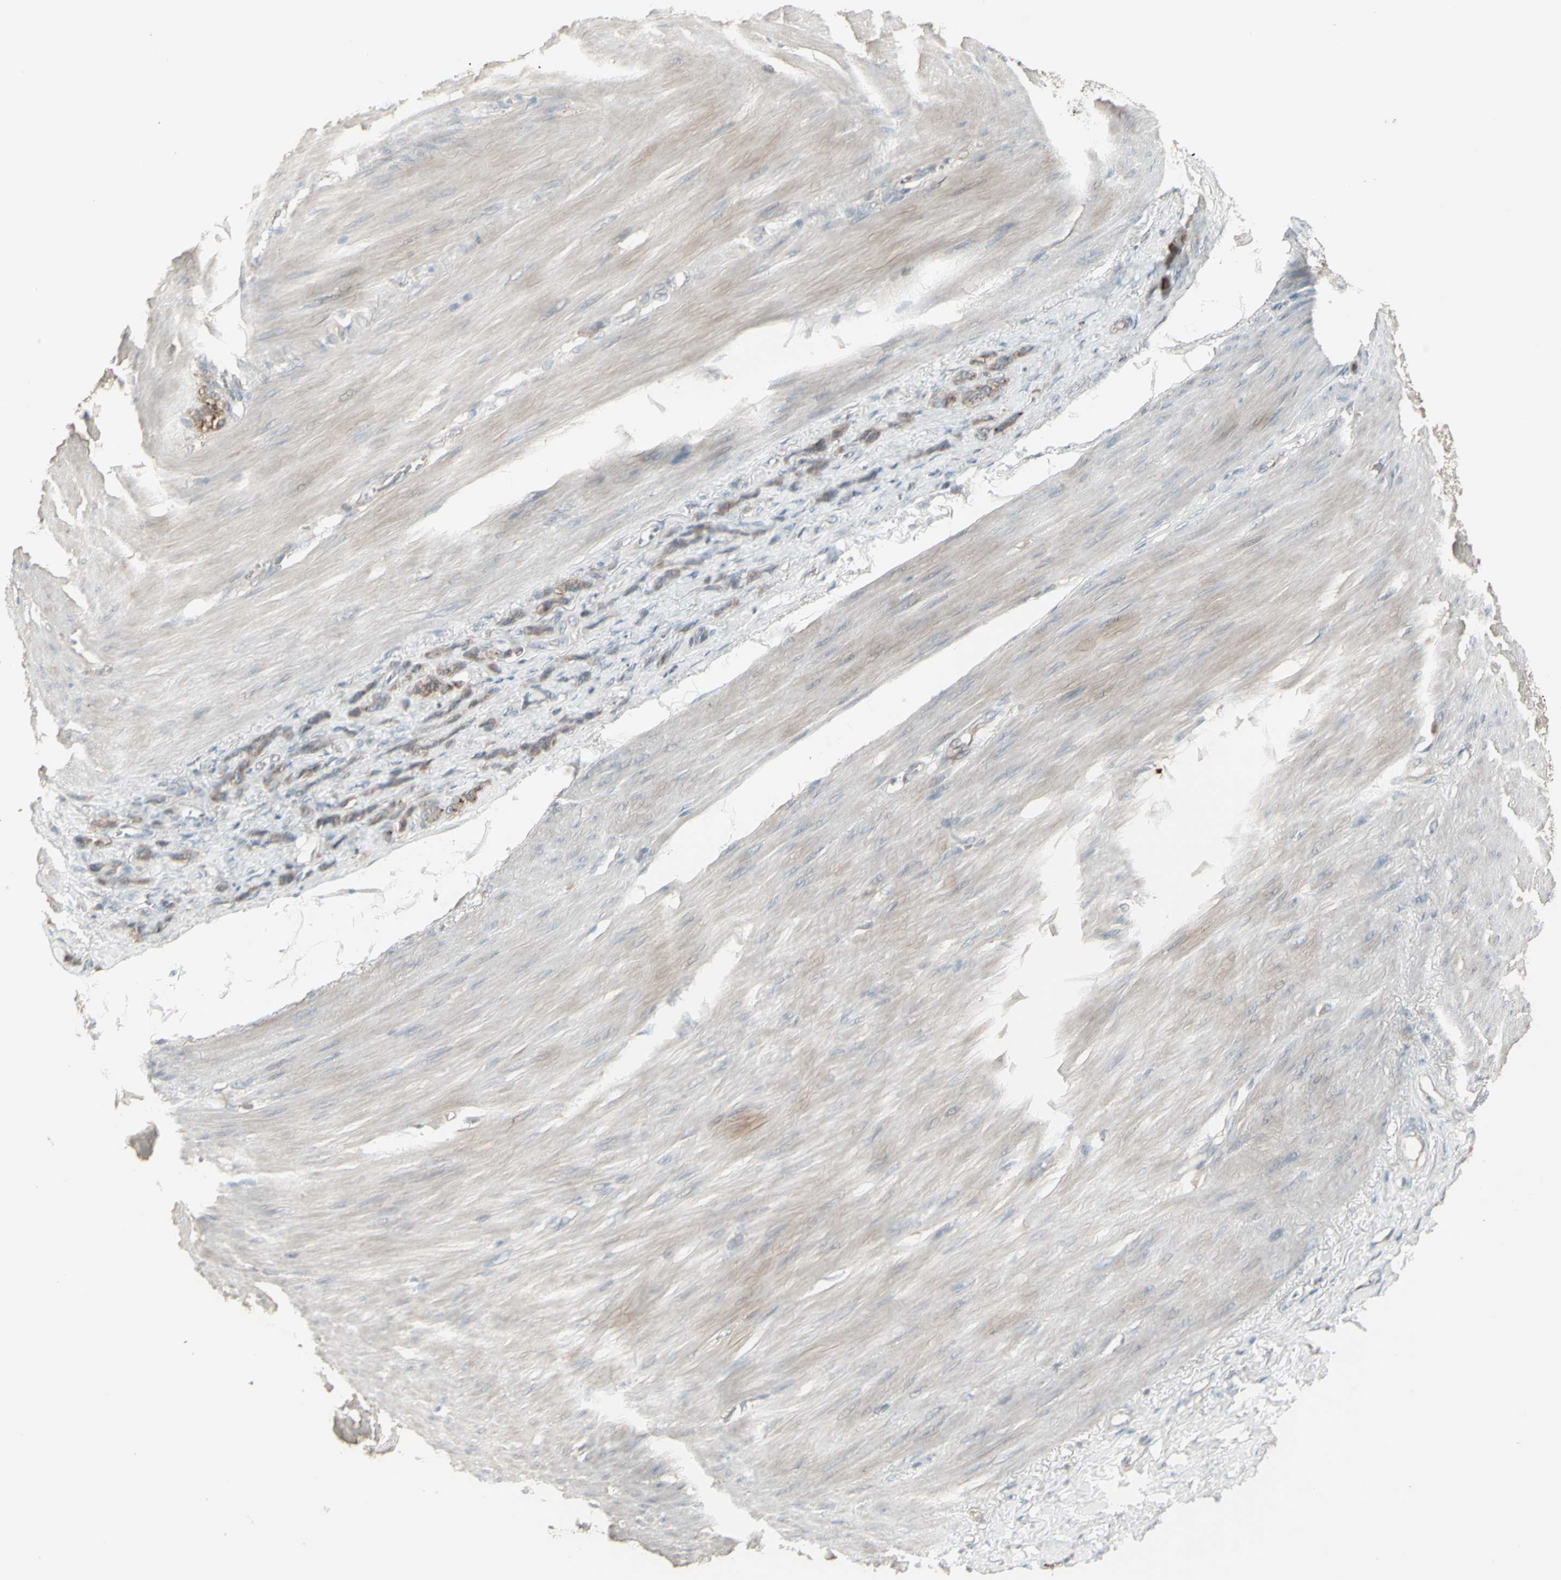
{"staining": {"intensity": "weak", "quantity": ">75%", "location": "cytoplasmic/membranous"}, "tissue": "stomach cancer", "cell_type": "Tumor cells", "image_type": "cancer", "snomed": [{"axis": "morphology", "description": "Adenocarcinoma, NOS"}, {"axis": "topography", "description": "Stomach"}], "caption": "Weak cytoplasmic/membranous protein positivity is appreciated in approximately >75% of tumor cells in adenocarcinoma (stomach).", "gene": "CSK", "patient": {"sex": "male", "age": 82}}